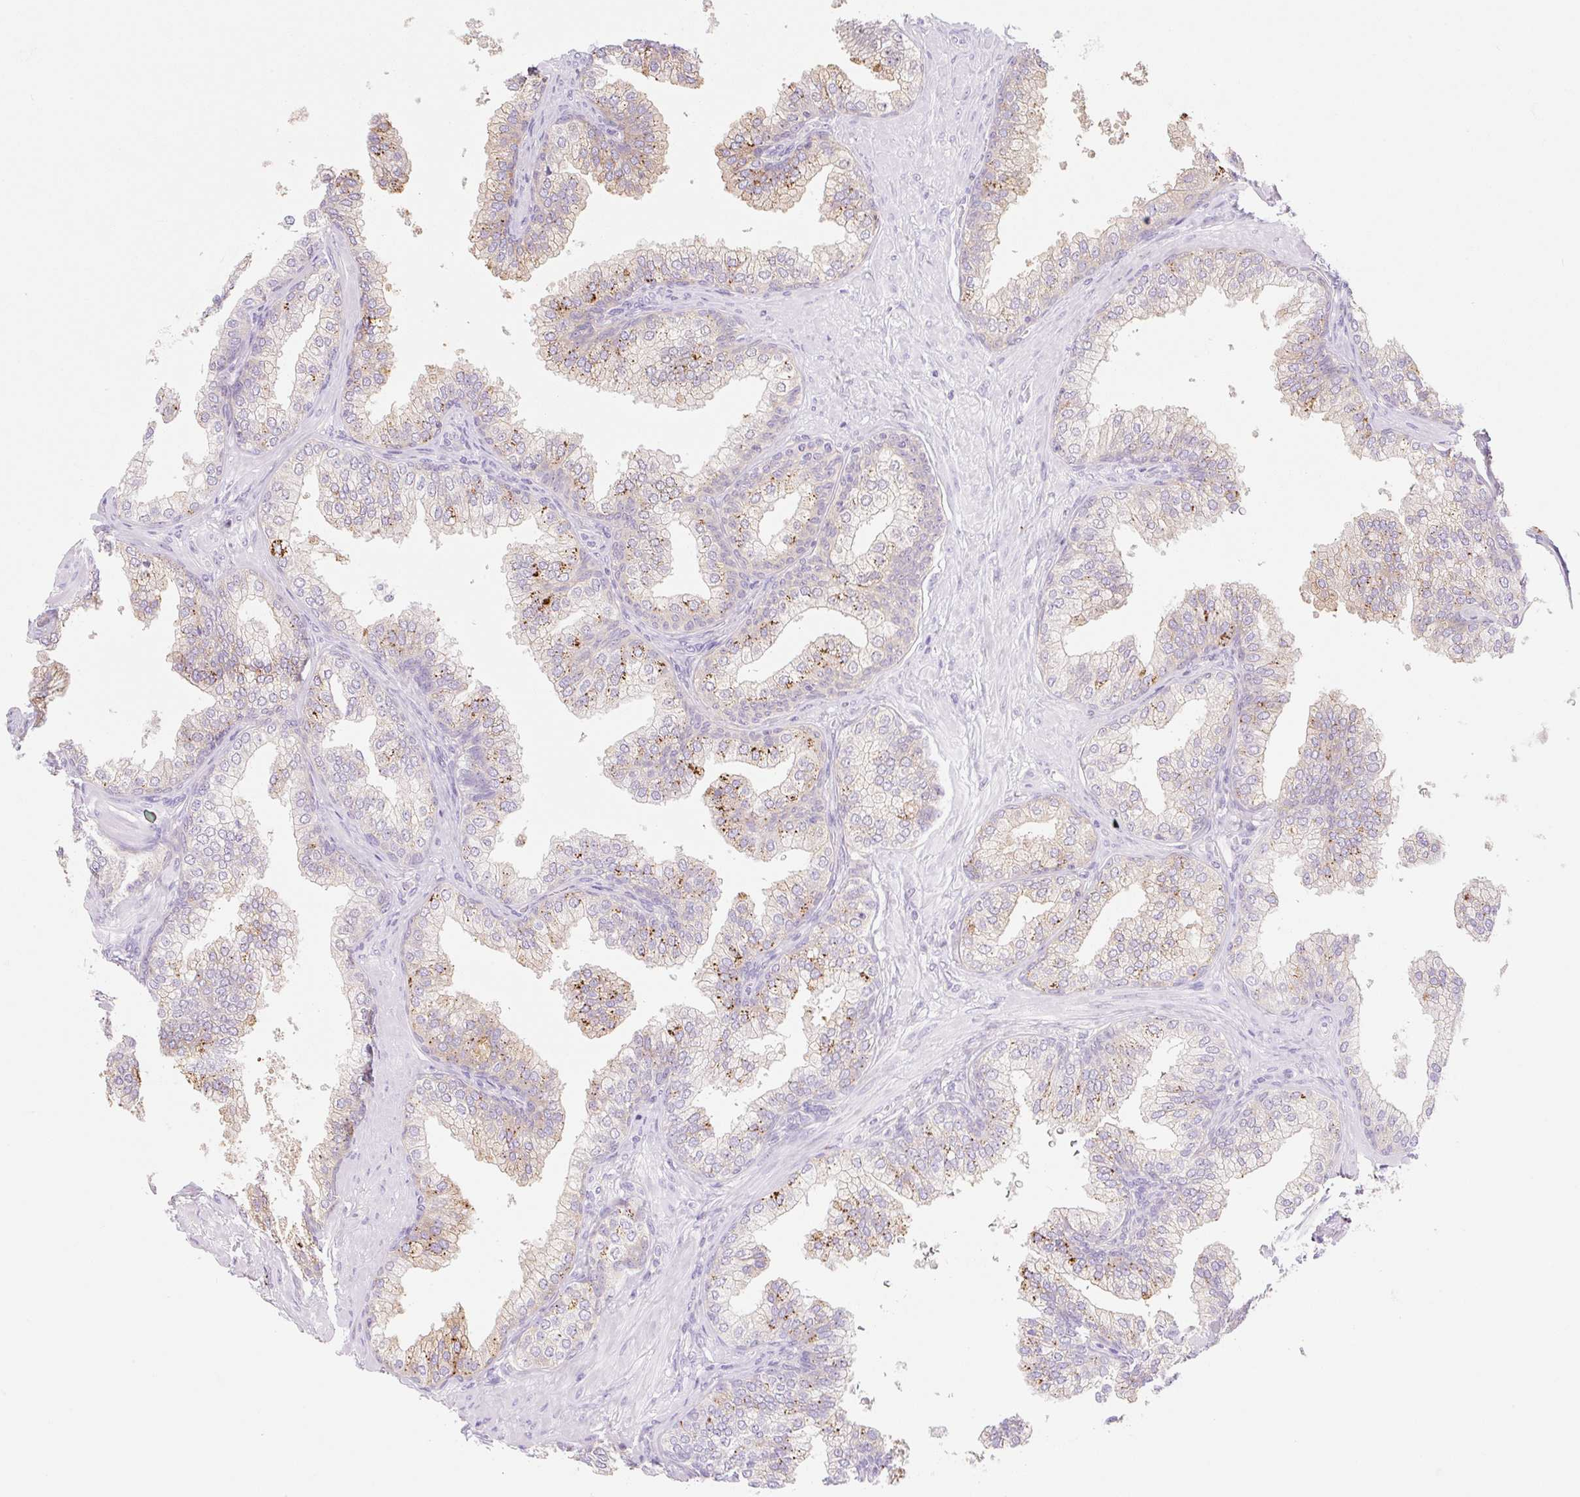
{"staining": {"intensity": "strong", "quantity": "25%-75%", "location": "cytoplasmic/membranous"}, "tissue": "prostate", "cell_type": "Glandular cells", "image_type": "normal", "snomed": [{"axis": "morphology", "description": "Normal tissue, NOS"}, {"axis": "topography", "description": "Prostate"}], "caption": "IHC staining of normal prostate, which demonstrates high levels of strong cytoplasmic/membranous expression in approximately 25%-75% of glandular cells indicating strong cytoplasmic/membranous protein positivity. The staining was performed using DAB (brown) for protein detection and nuclei were counterstained in hematoxylin (blue).", "gene": "LYVE1", "patient": {"sex": "male", "age": 60}}